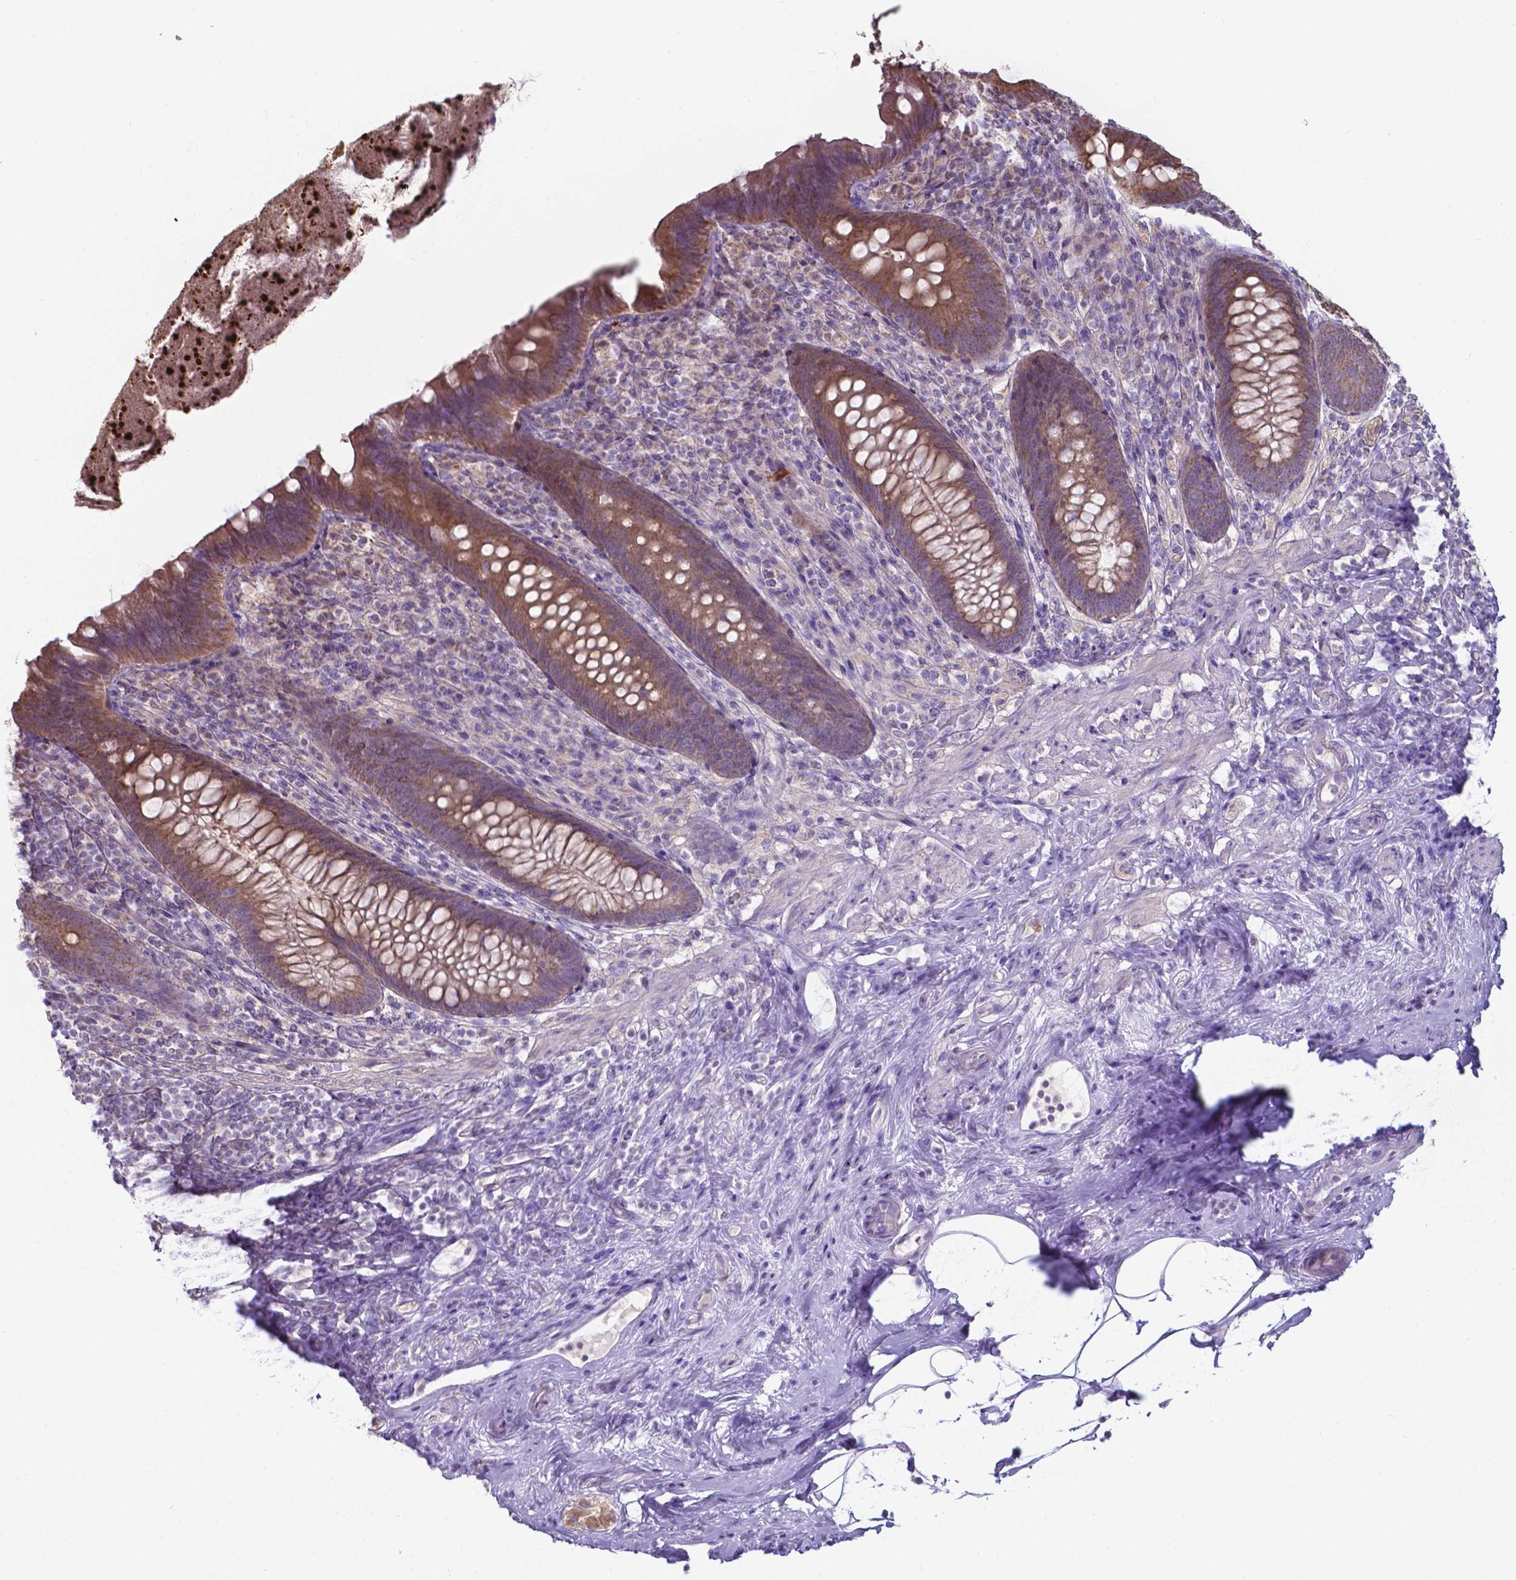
{"staining": {"intensity": "moderate", "quantity": ">75%", "location": "cytoplasmic/membranous"}, "tissue": "appendix", "cell_type": "Glandular cells", "image_type": "normal", "snomed": [{"axis": "morphology", "description": "Normal tissue, NOS"}, {"axis": "topography", "description": "Appendix"}], "caption": "DAB immunohistochemical staining of normal appendix shows moderate cytoplasmic/membranous protein expression in approximately >75% of glandular cells. The protein is stained brown, and the nuclei are stained in blue (DAB IHC with brightfield microscopy, high magnification).", "gene": "FAM114A1", "patient": {"sex": "male", "age": 47}}